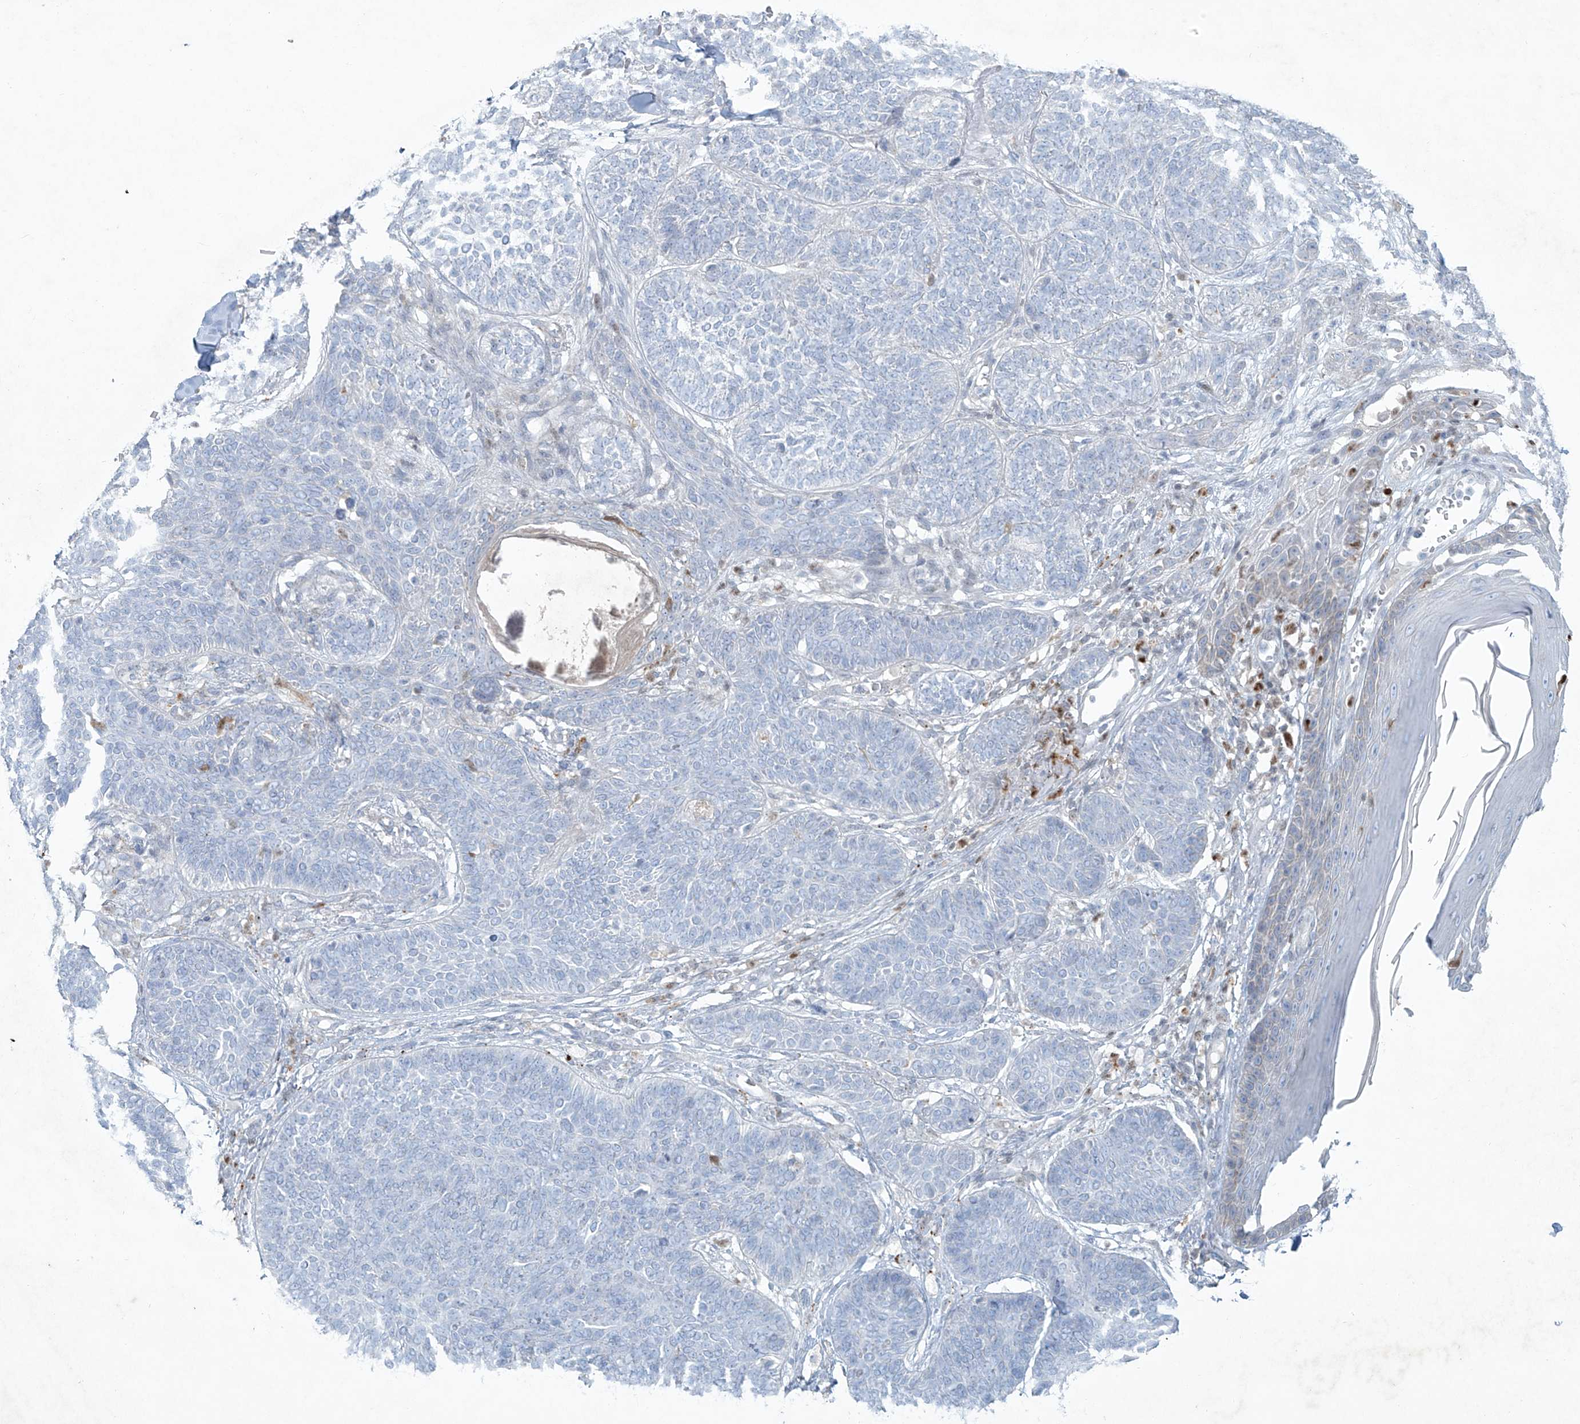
{"staining": {"intensity": "negative", "quantity": "none", "location": "none"}, "tissue": "skin cancer", "cell_type": "Tumor cells", "image_type": "cancer", "snomed": [{"axis": "morphology", "description": "Basal cell carcinoma"}, {"axis": "topography", "description": "Skin"}], "caption": "The immunohistochemistry image has no significant staining in tumor cells of skin cancer (basal cell carcinoma) tissue.", "gene": "TUBE1", "patient": {"sex": "male", "age": 85}}